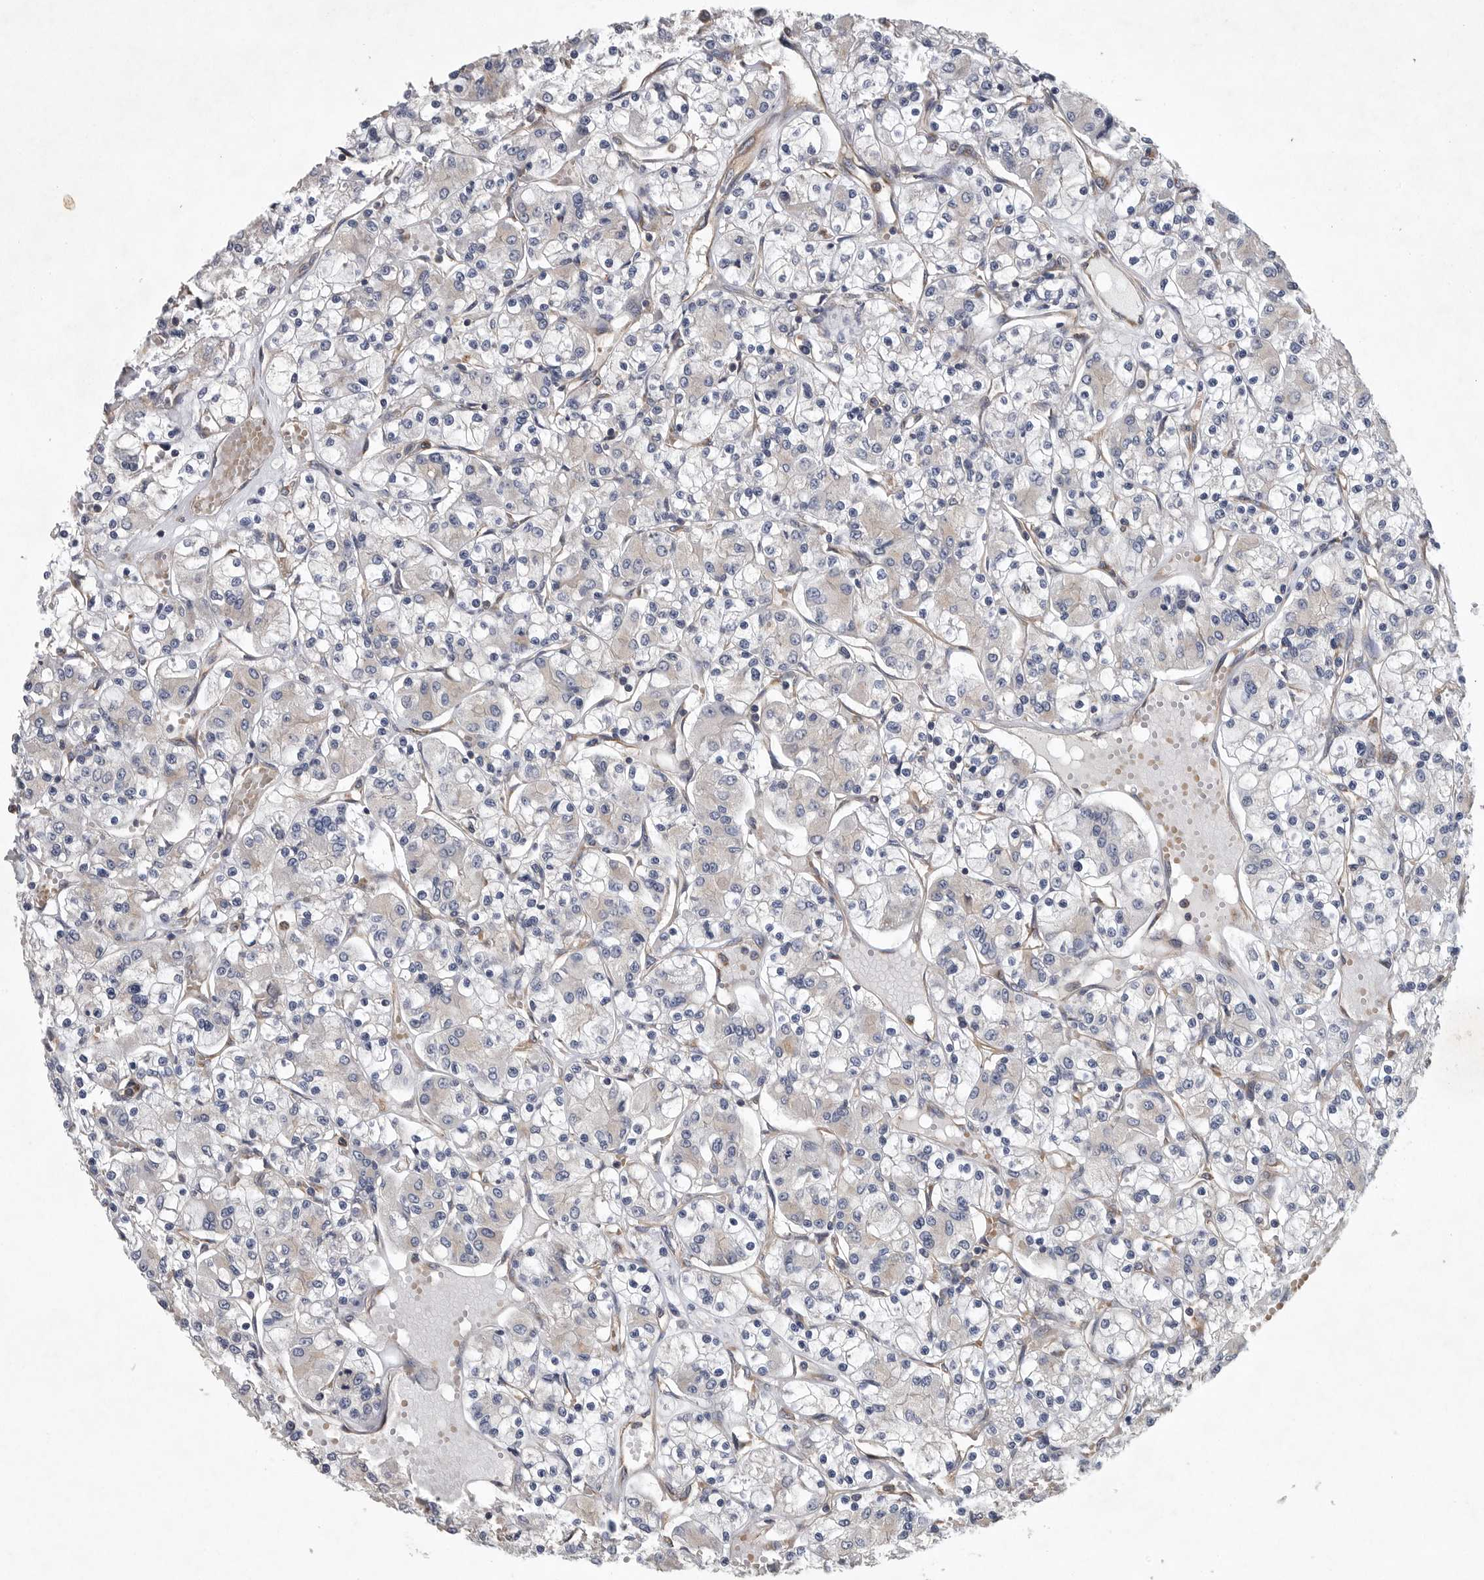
{"staining": {"intensity": "negative", "quantity": "none", "location": "none"}, "tissue": "renal cancer", "cell_type": "Tumor cells", "image_type": "cancer", "snomed": [{"axis": "morphology", "description": "Adenocarcinoma, NOS"}, {"axis": "topography", "description": "Kidney"}], "caption": "DAB (3,3'-diaminobenzidine) immunohistochemical staining of renal cancer demonstrates no significant expression in tumor cells.", "gene": "OXR1", "patient": {"sex": "female", "age": 59}}